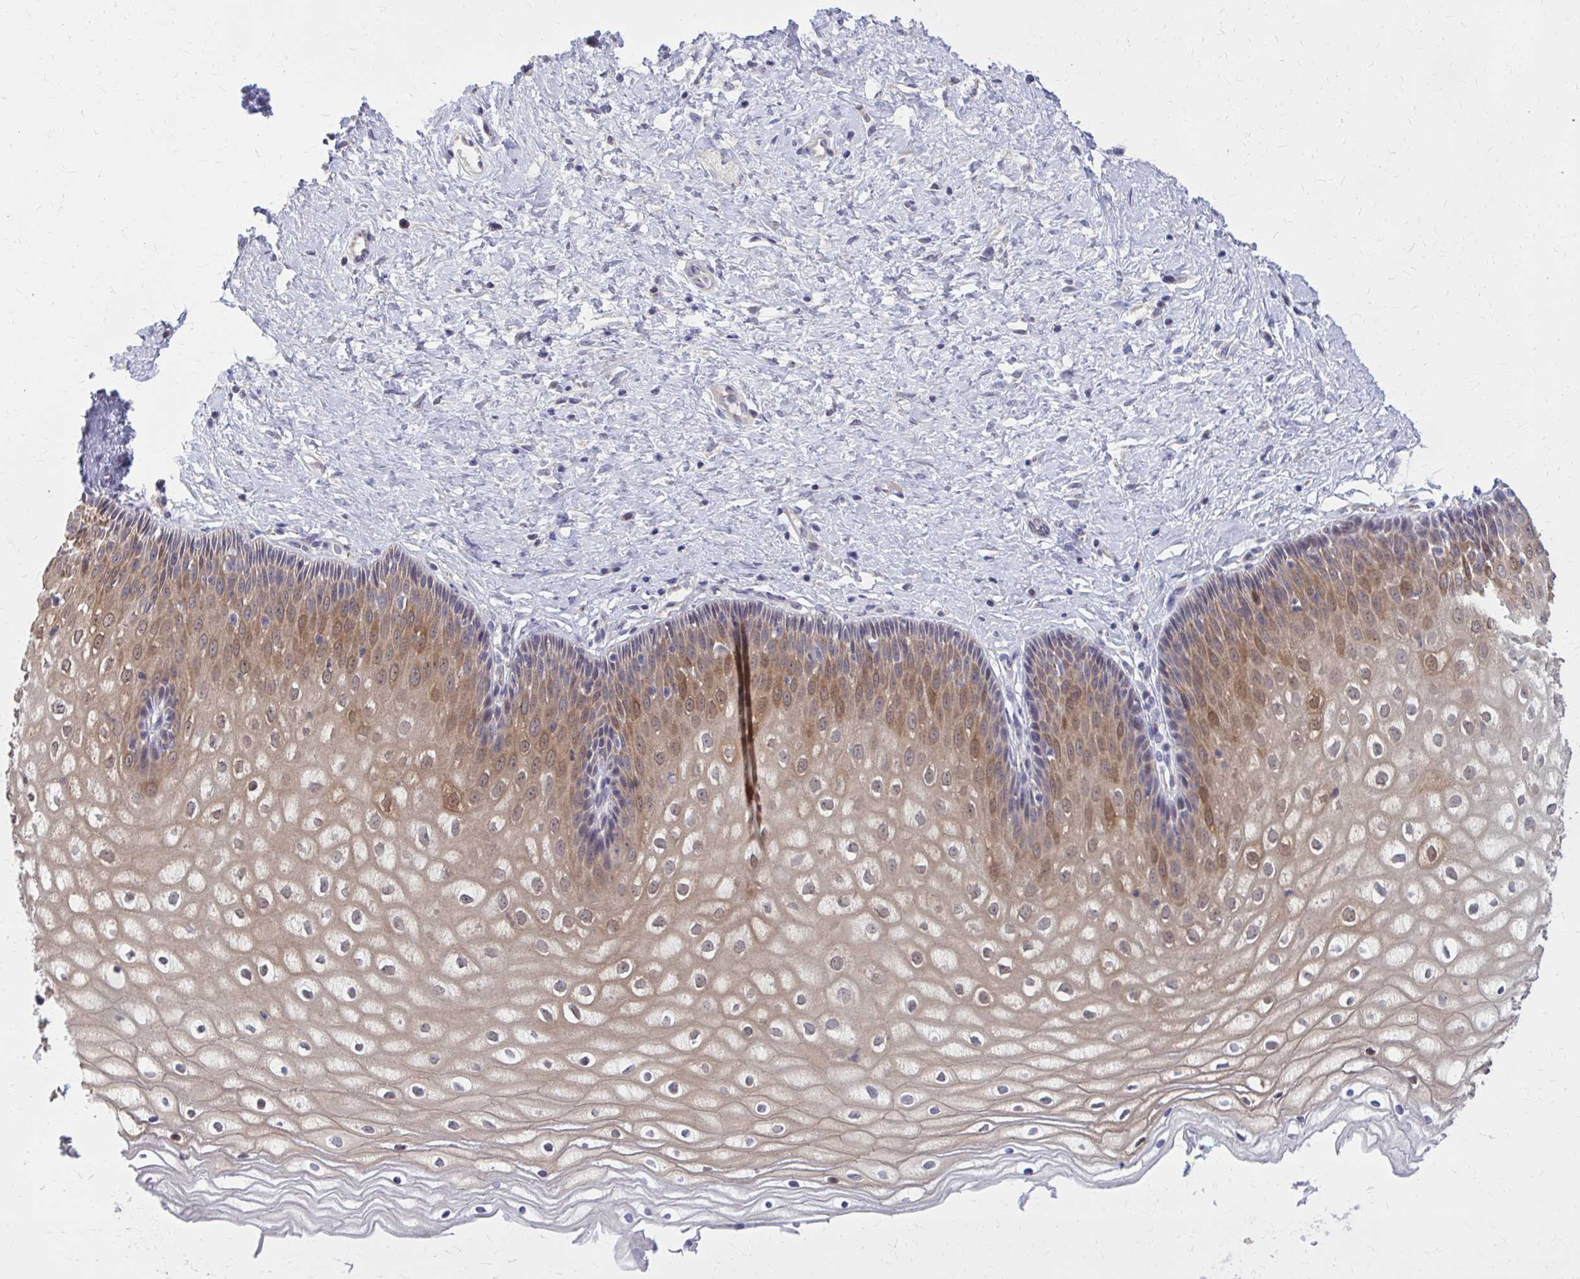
{"staining": {"intensity": "moderate", "quantity": "25%-75%", "location": "cytoplasmic/membranous"}, "tissue": "cervix", "cell_type": "Glandular cells", "image_type": "normal", "snomed": [{"axis": "morphology", "description": "Normal tissue, NOS"}, {"axis": "topography", "description": "Cervix"}], "caption": "IHC of unremarkable cervix reveals medium levels of moderate cytoplasmic/membranous staining in approximately 25%-75% of glandular cells. The protein of interest is stained brown, and the nuclei are stained in blue (DAB IHC with brightfield microscopy, high magnification).", "gene": "DBI", "patient": {"sex": "female", "age": 36}}